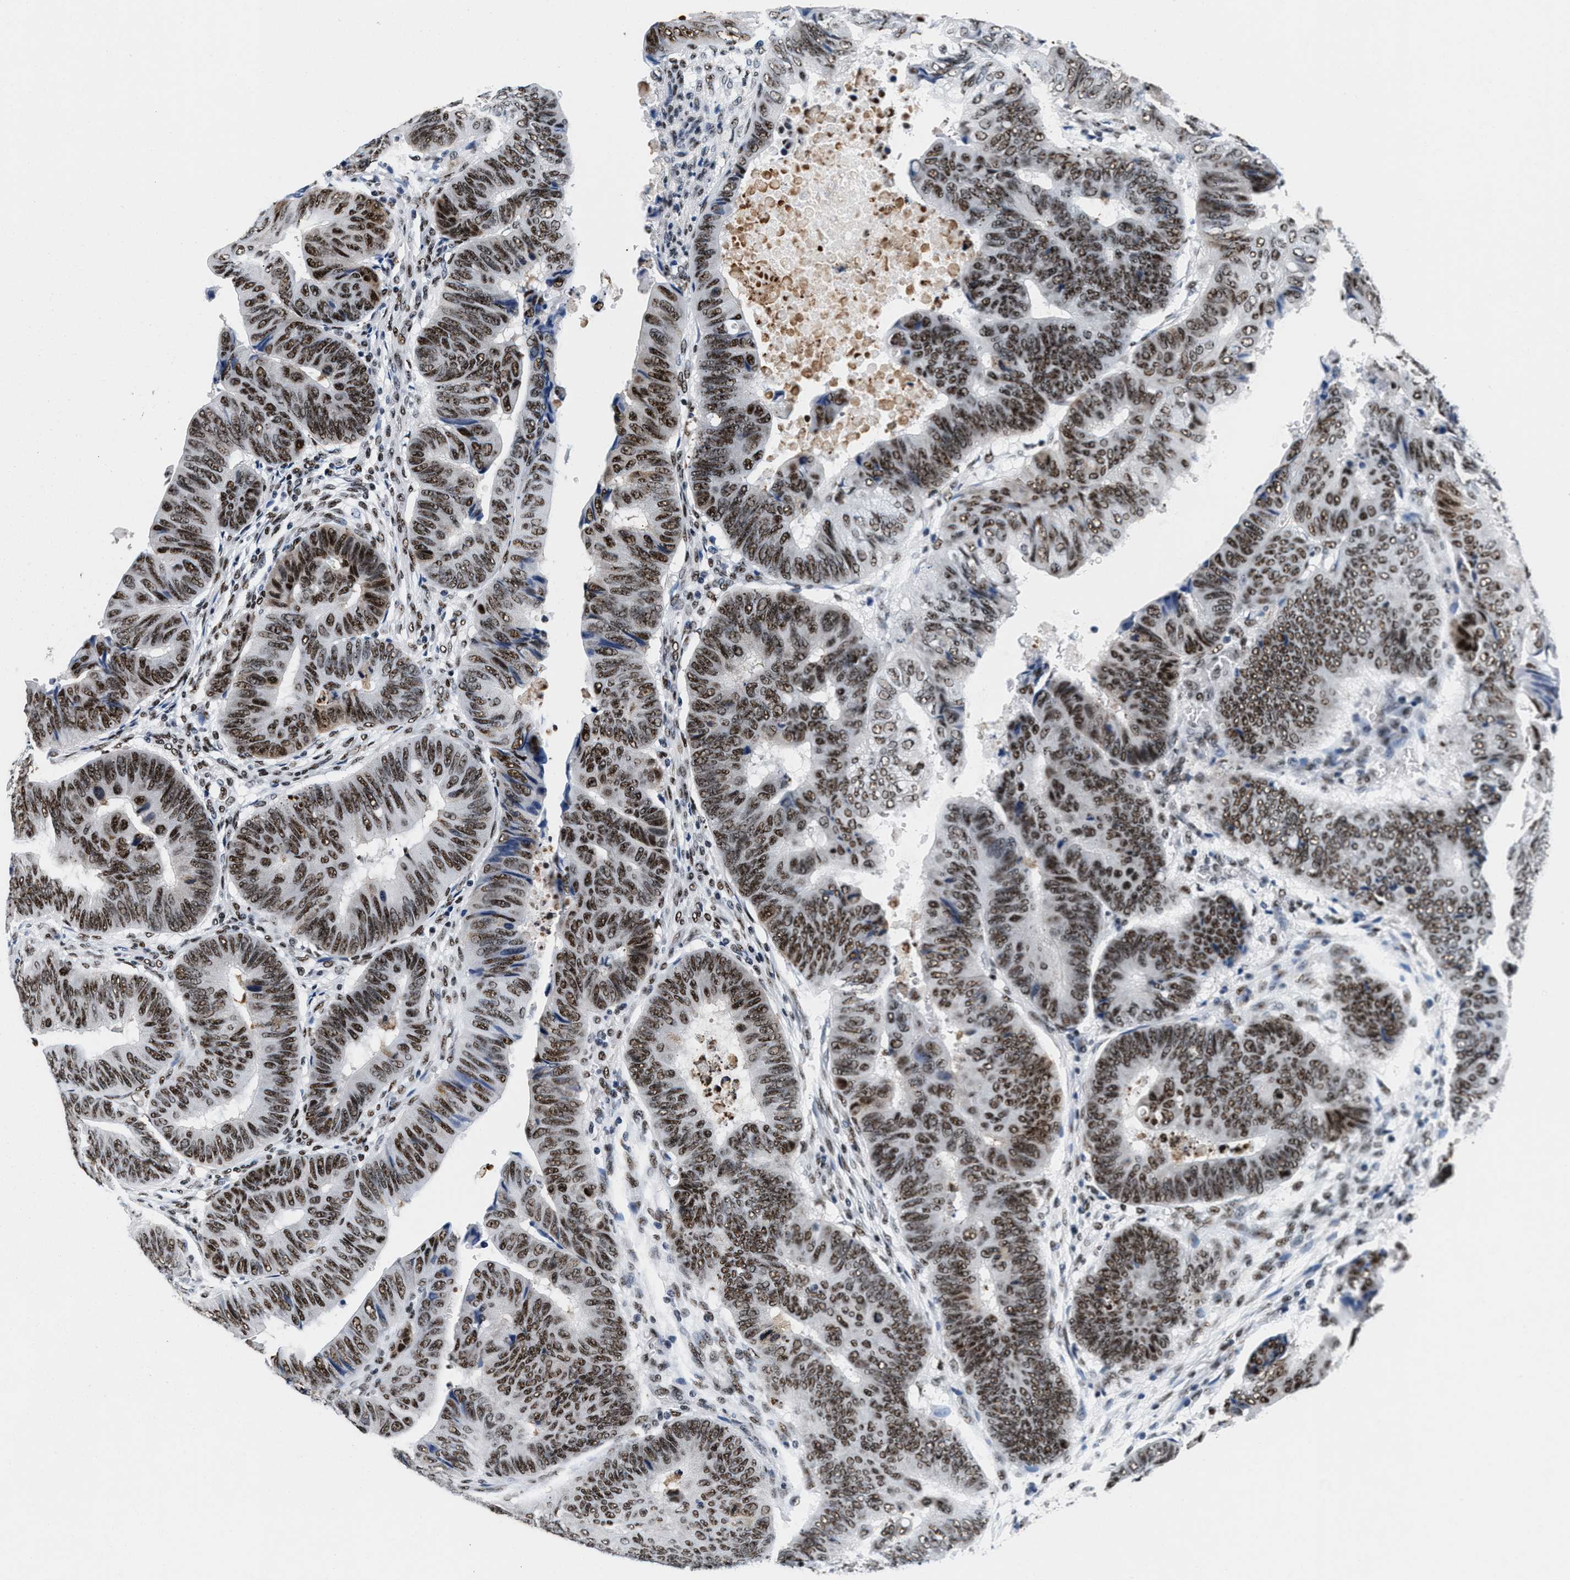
{"staining": {"intensity": "strong", "quantity": ">75%", "location": "nuclear"}, "tissue": "colorectal cancer", "cell_type": "Tumor cells", "image_type": "cancer", "snomed": [{"axis": "morphology", "description": "Normal tissue, NOS"}, {"axis": "morphology", "description": "Adenocarcinoma, NOS"}, {"axis": "topography", "description": "Rectum"}, {"axis": "topography", "description": "Peripheral nerve tissue"}], "caption": "The micrograph reveals staining of colorectal cancer (adenocarcinoma), revealing strong nuclear protein expression (brown color) within tumor cells.", "gene": "RAD50", "patient": {"sex": "male", "age": 92}}